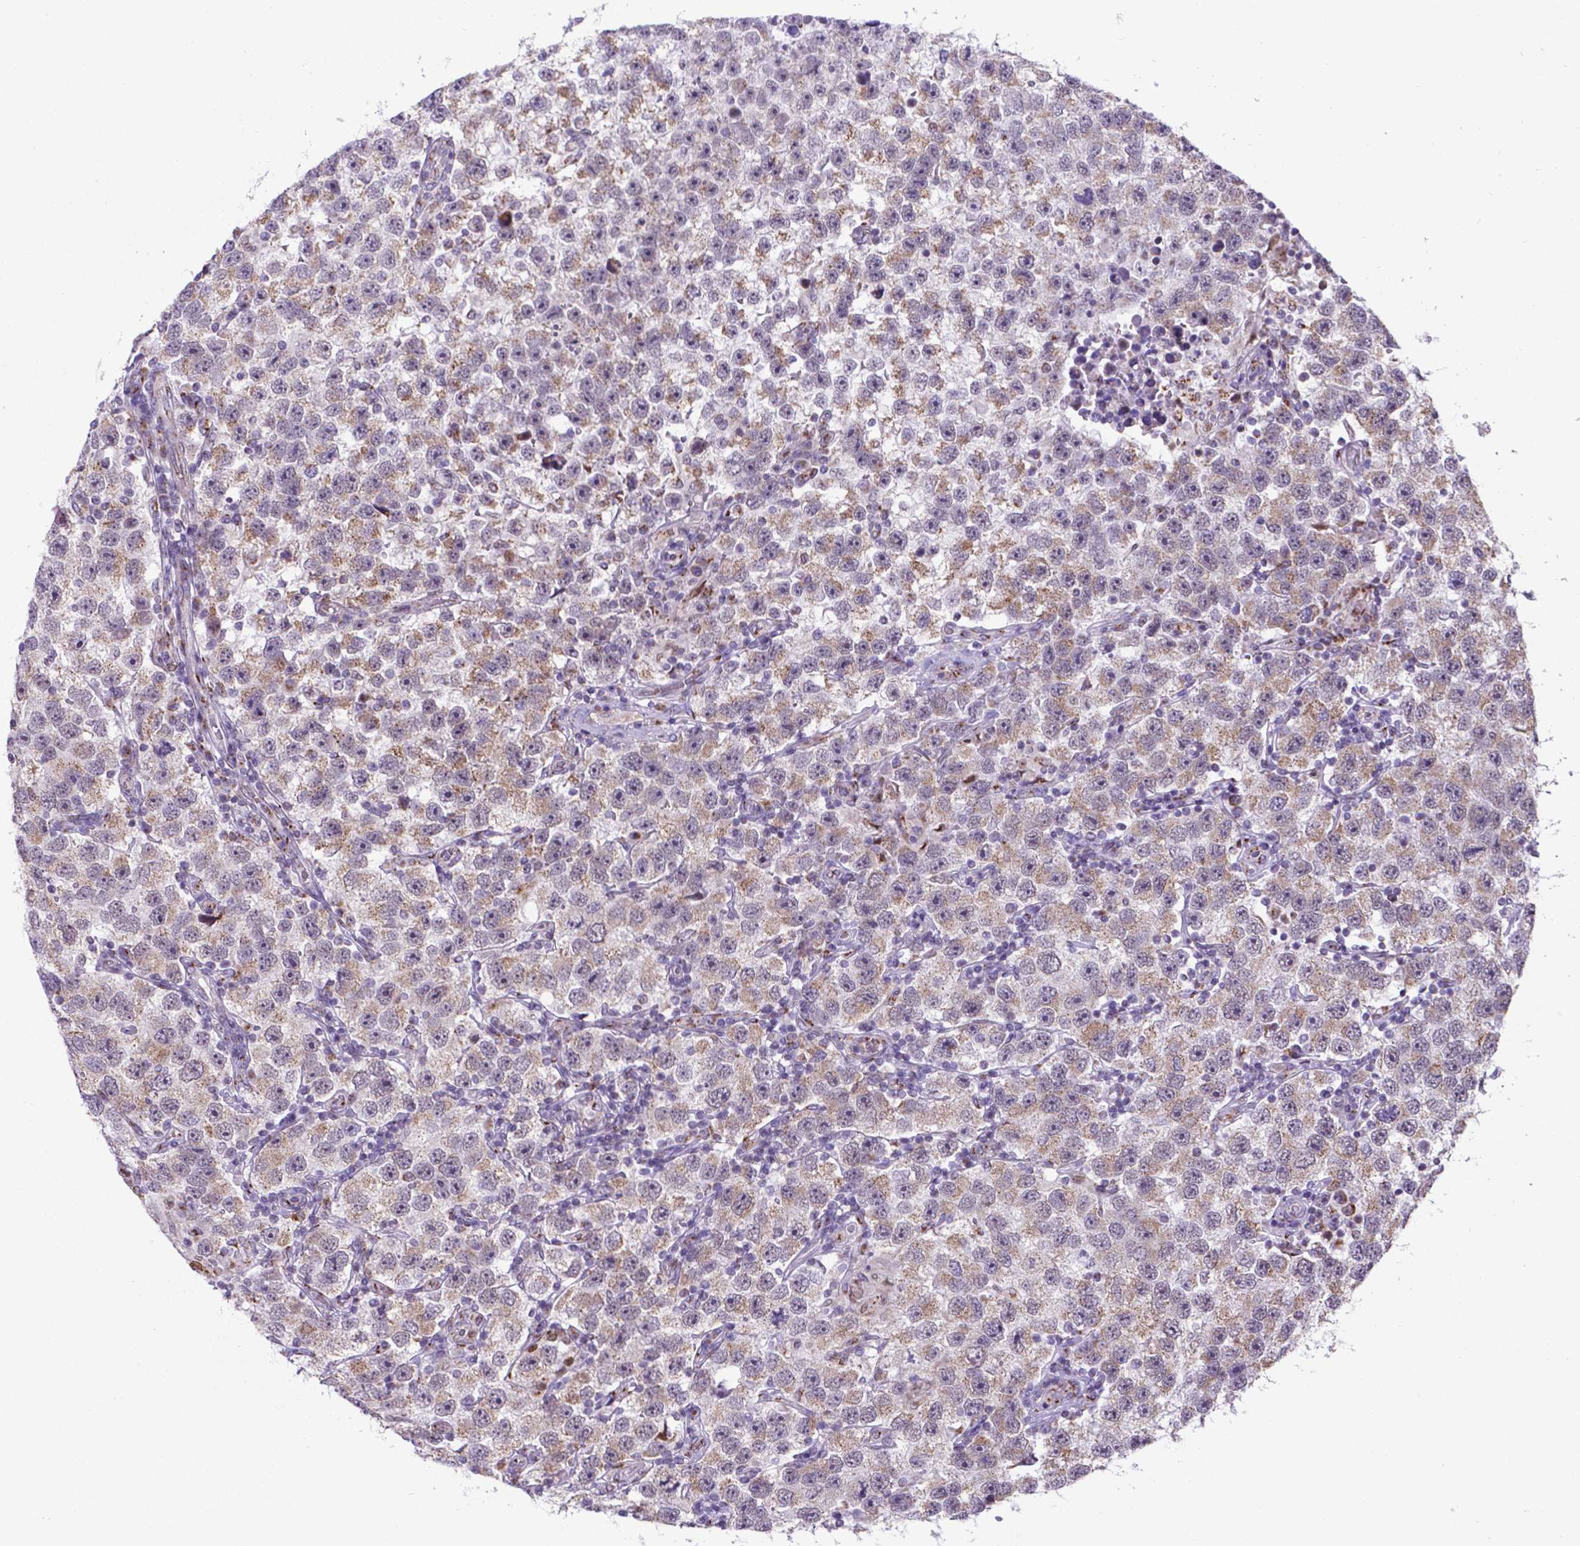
{"staining": {"intensity": "weak", "quantity": "25%-75%", "location": "cytoplasmic/membranous"}, "tissue": "testis cancer", "cell_type": "Tumor cells", "image_type": "cancer", "snomed": [{"axis": "morphology", "description": "Seminoma, NOS"}, {"axis": "topography", "description": "Testis"}], "caption": "Protein expression analysis of seminoma (testis) displays weak cytoplasmic/membranous positivity in approximately 25%-75% of tumor cells. The staining was performed using DAB to visualize the protein expression in brown, while the nuclei were stained in blue with hematoxylin (Magnification: 20x).", "gene": "MRPL10", "patient": {"sex": "male", "age": 26}}